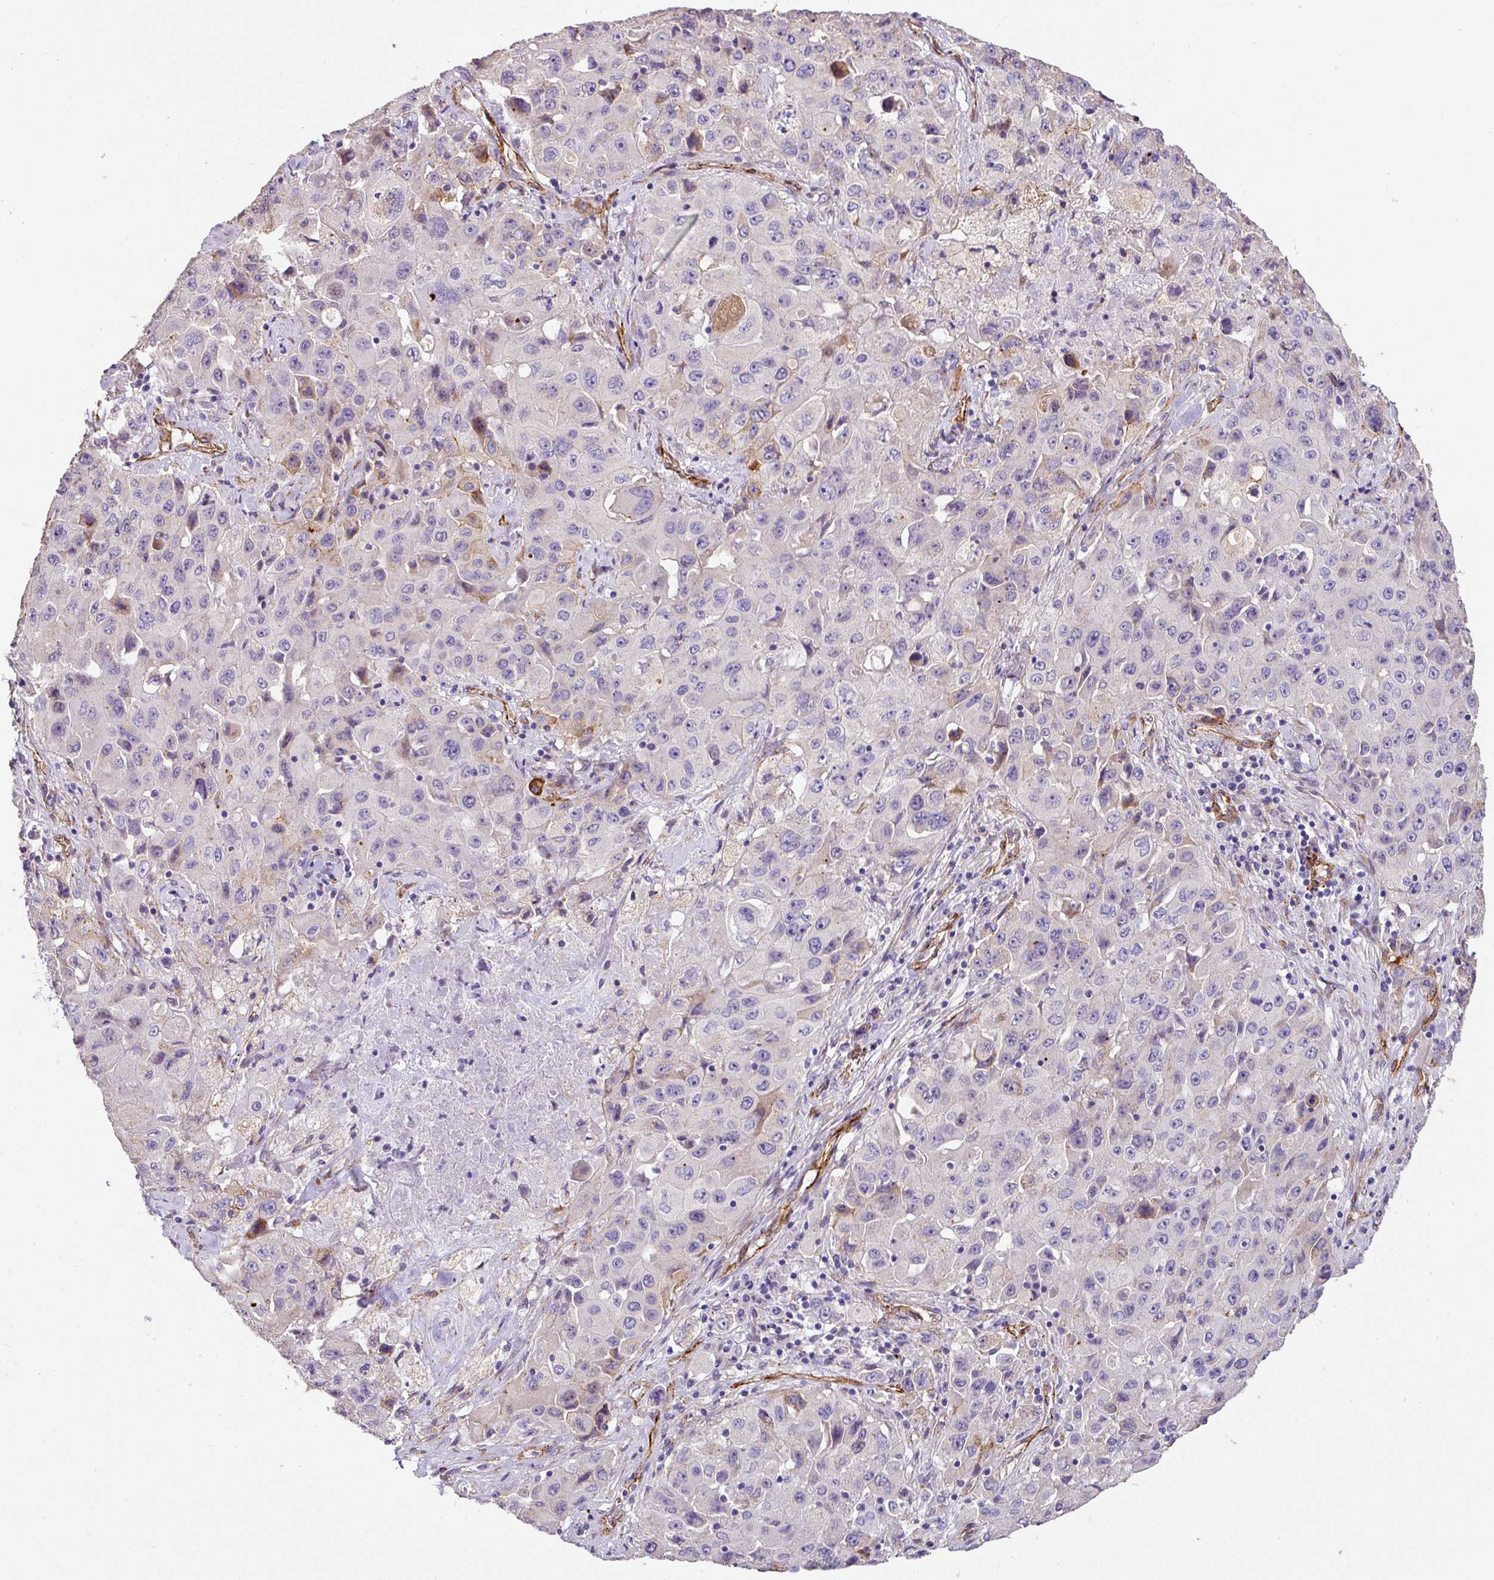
{"staining": {"intensity": "negative", "quantity": "none", "location": "none"}, "tissue": "lung cancer", "cell_type": "Tumor cells", "image_type": "cancer", "snomed": [{"axis": "morphology", "description": "Squamous cell carcinoma, NOS"}, {"axis": "topography", "description": "Lung"}], "caption": "Human lung squamous cell carcinoma stained for a protein using IHC shows no staining in tumor cells.", "gene": "SLC25A17", "patient": {"sex": "male", "age": 63}}